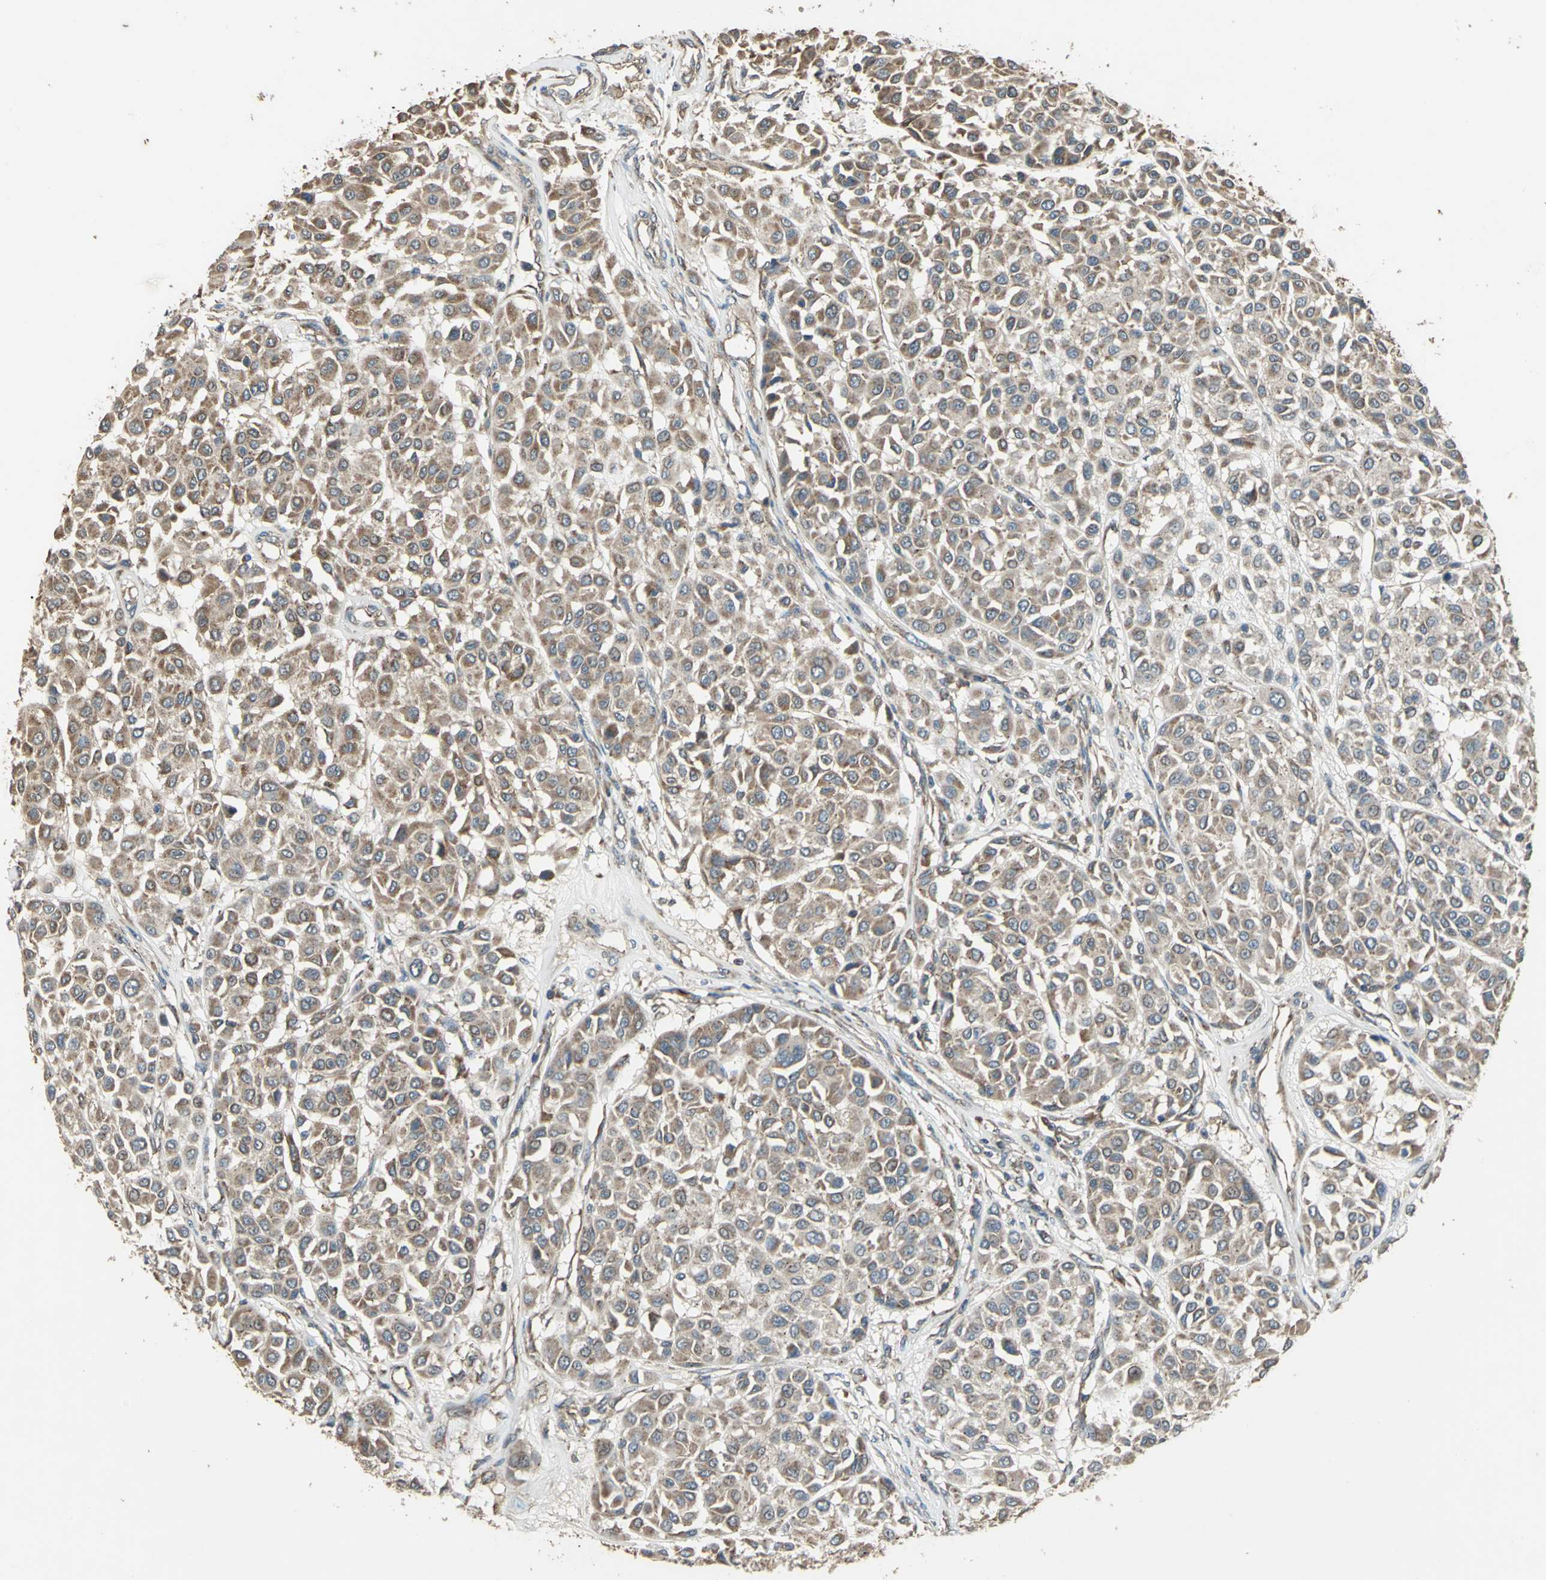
{"staining": {"intensity": "strong", "quantity": ">75%", "location": "cytoplasmic/membranous"}, "tissue": "melanoma", "cell_type": "Tumor cells", "image_type": "cancer", "snomed": [{"axis": "morphology", "description": "Malignant melanoma, Metastatic site"}, {"axis": "topography", "description": "Soft tissue"}], "caption": "About >75% of tumor cells in malignant melanoma (metastatic site) show strong cytoplasmic/membranous protein expression as visualized by brown immunohistochemical staining.", "gene": "POLRMT", "patient": {"sex": "male", "age": 41}}